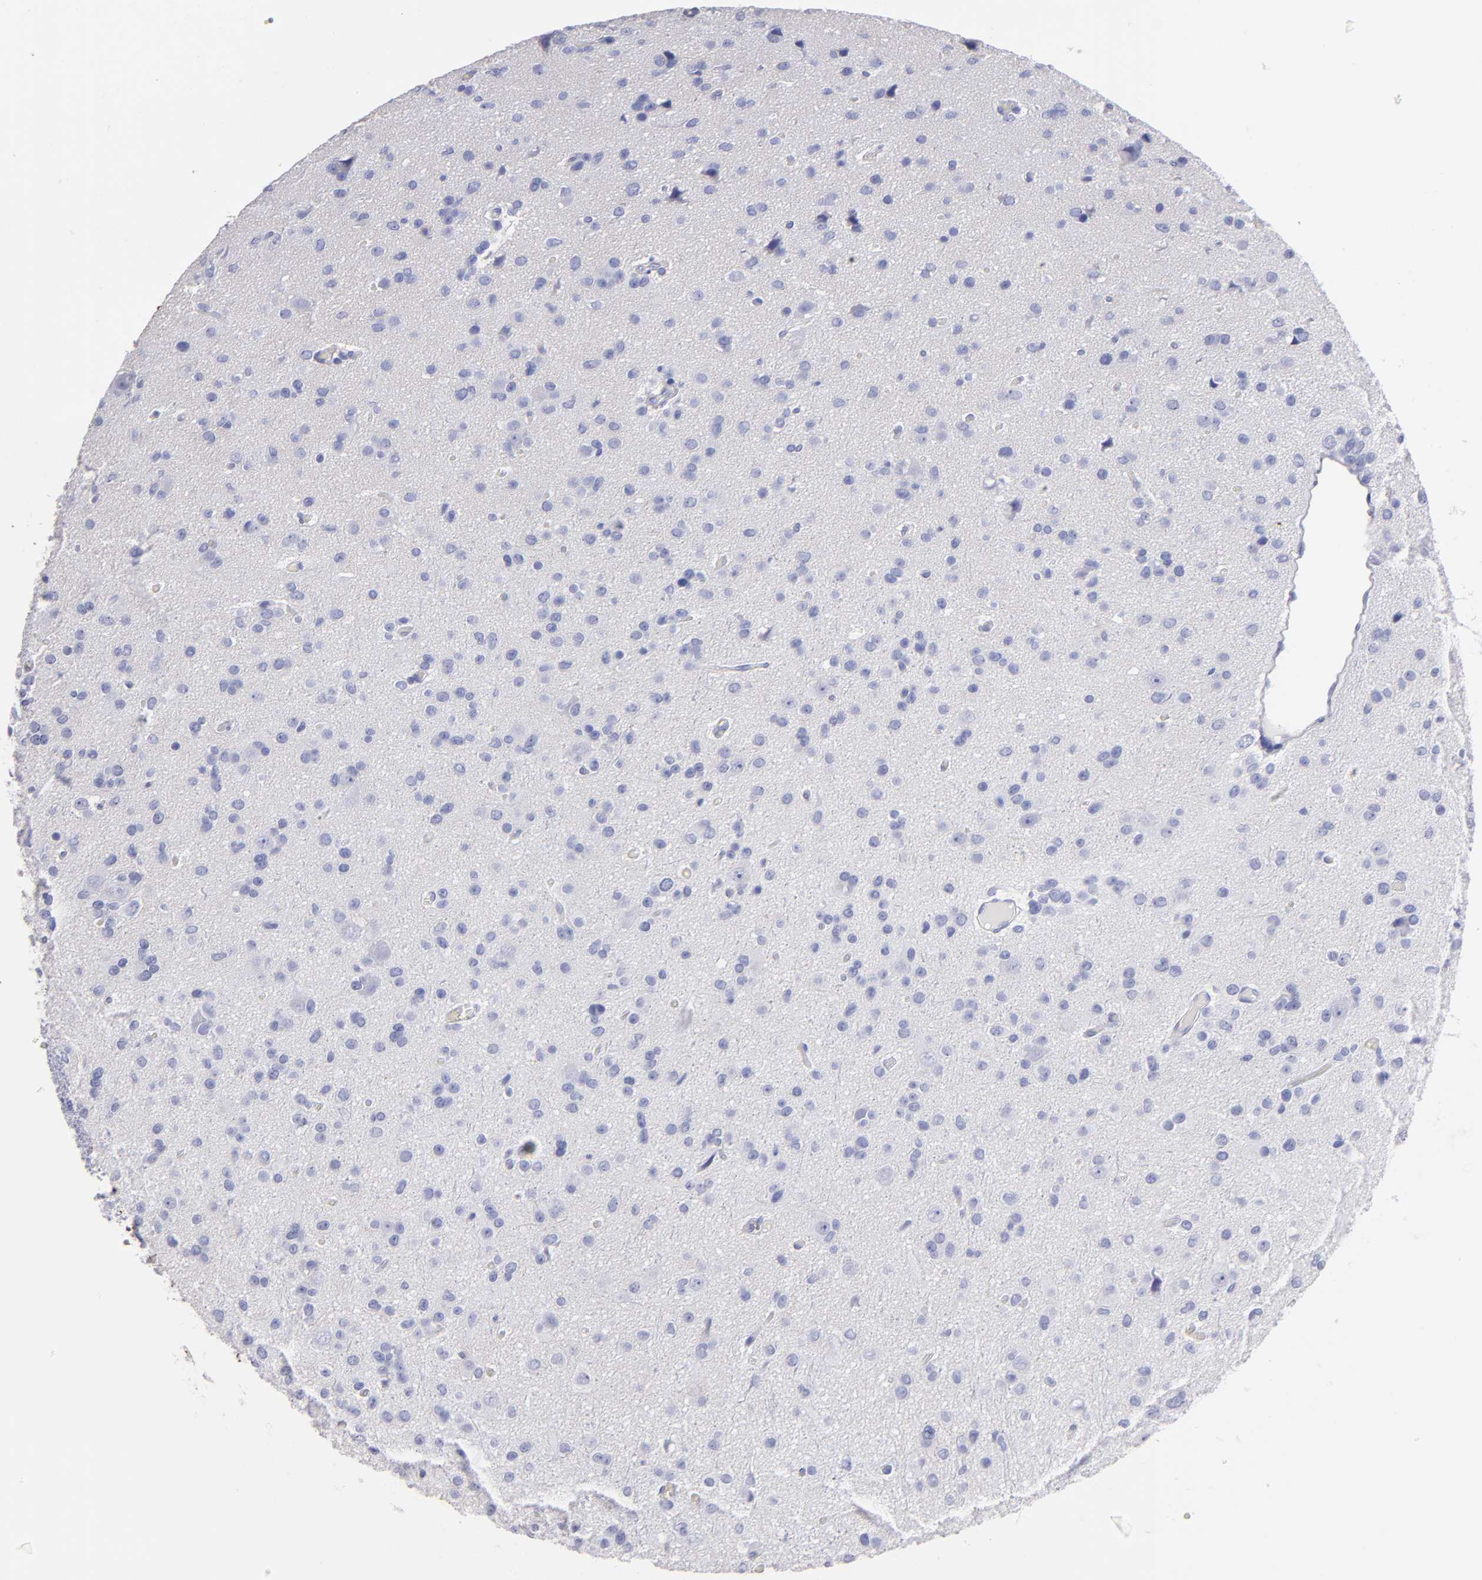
{"staining": {"intensity": "negative", "quantity": "none", "location": "none"}, "tissue": "glioma", "cell_type": "Tumor cells", "image_type": "cancer", "snomed": [{"axis": "morphology", "description": "Glioma, malignant, Low grade"}, {"axis": "topography", "description": "Brain"}], "caption": "IHC image of human malignant low-grade glioma stained for a protein (brown), which demonstrates no staining in tumor cells.", "gene": "MB", "patient": {"sex": "male", "age": 42}}